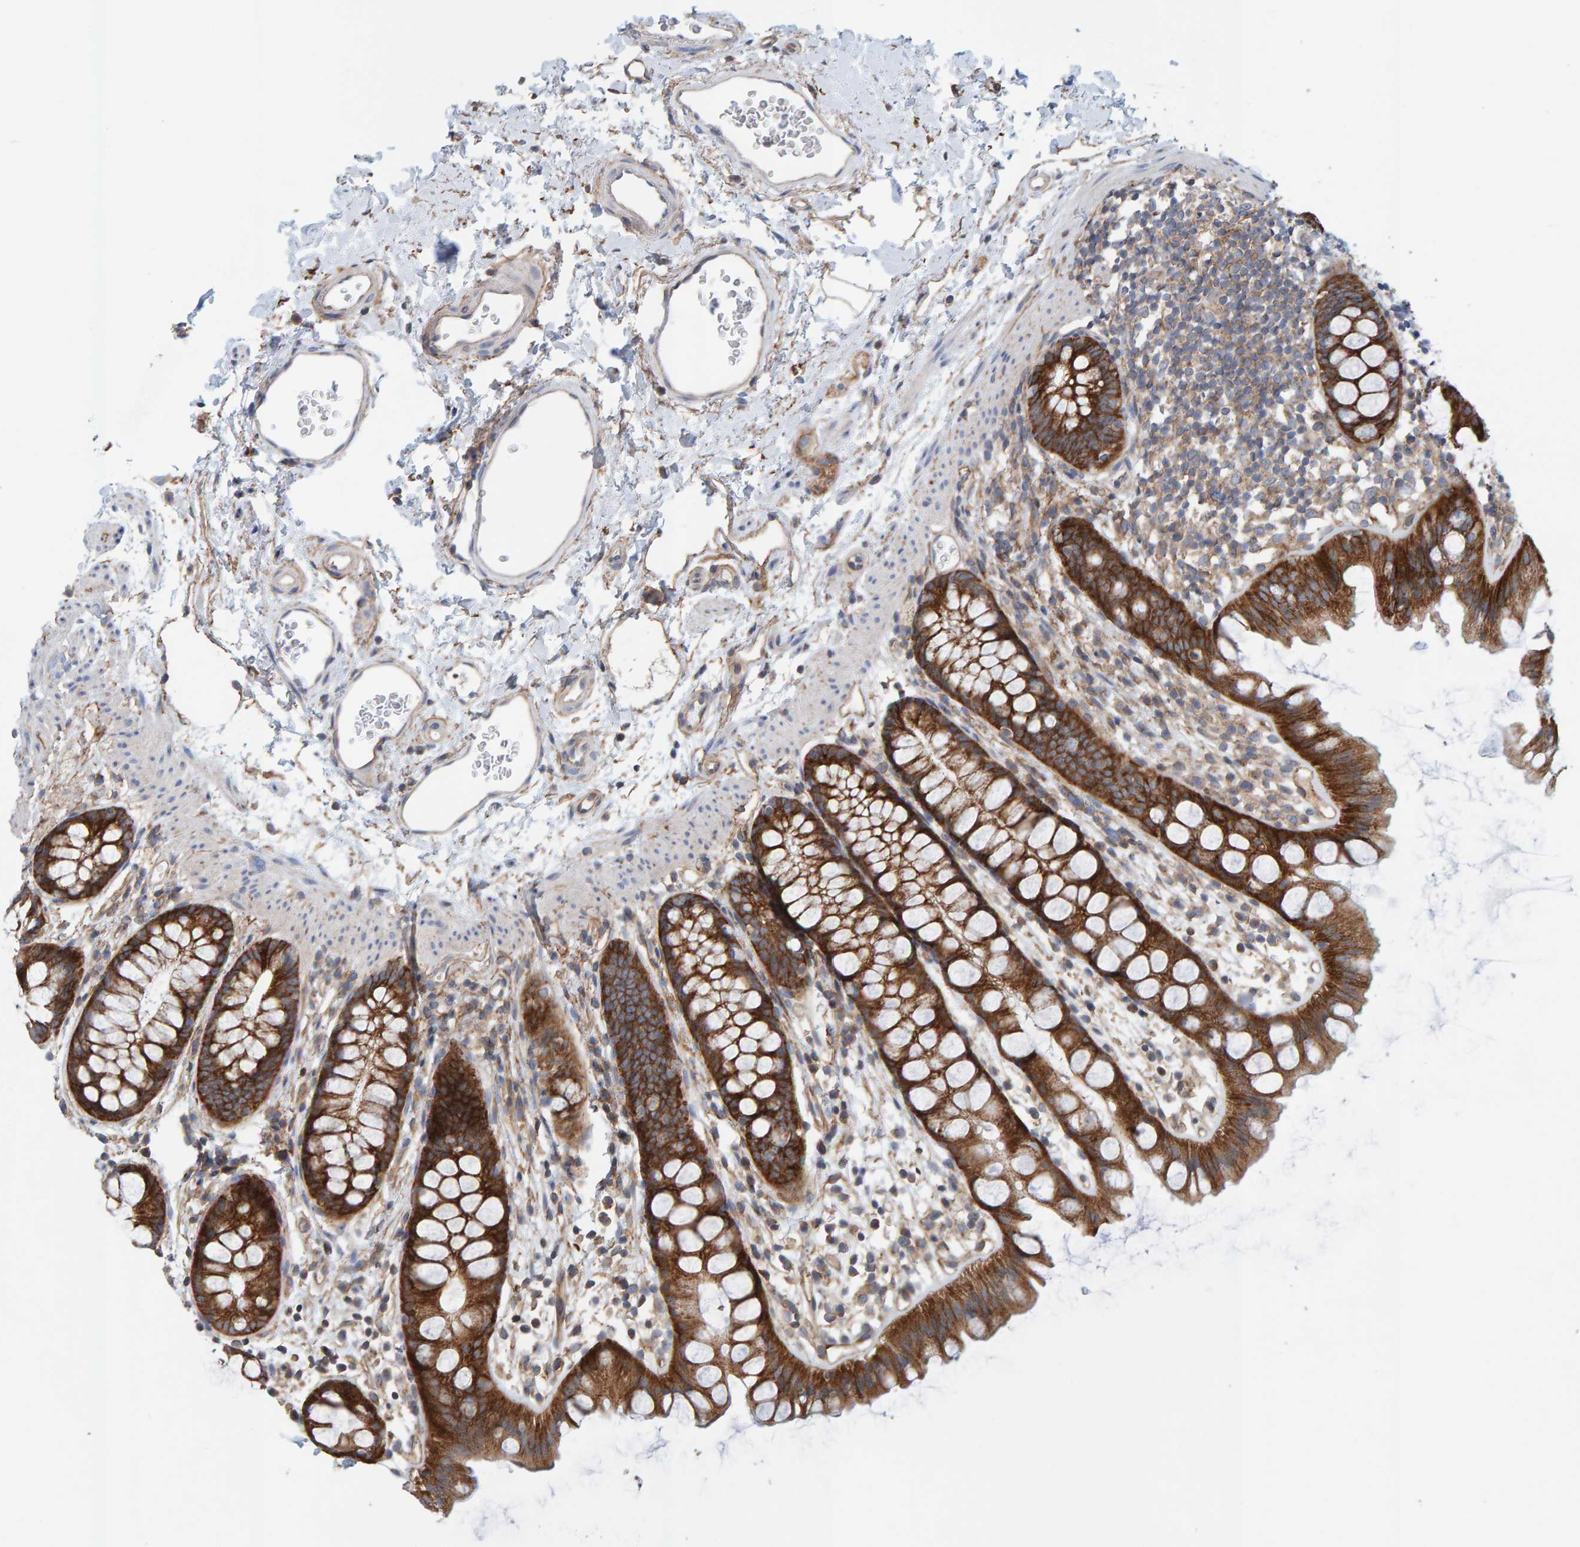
{"staining": {"intensity": "strong", "quantity": ">75%", "location": "cytoplasmic/membranous"}, "tissue": "rectum", "cell_type": "Glandular cells", "image_type": "normal", "snomed": [{"axis": "morphology", "description": "Normal tissue, NOS"}, {"axis": "topography", "description": "Rectum"}], "caption": "Immunohistochemical staining of unremarkable human rectum demonstrates strong cytoplasmic/membranous protein expression in approximately >75% of glandular cells. The protein of interest is stained brown, and the nuclei are stained in blue (DAB IHC with brightfield microscopy, high magnification).", "gene": "RGP1", "patient": {"sex": "female", "age": 65}}